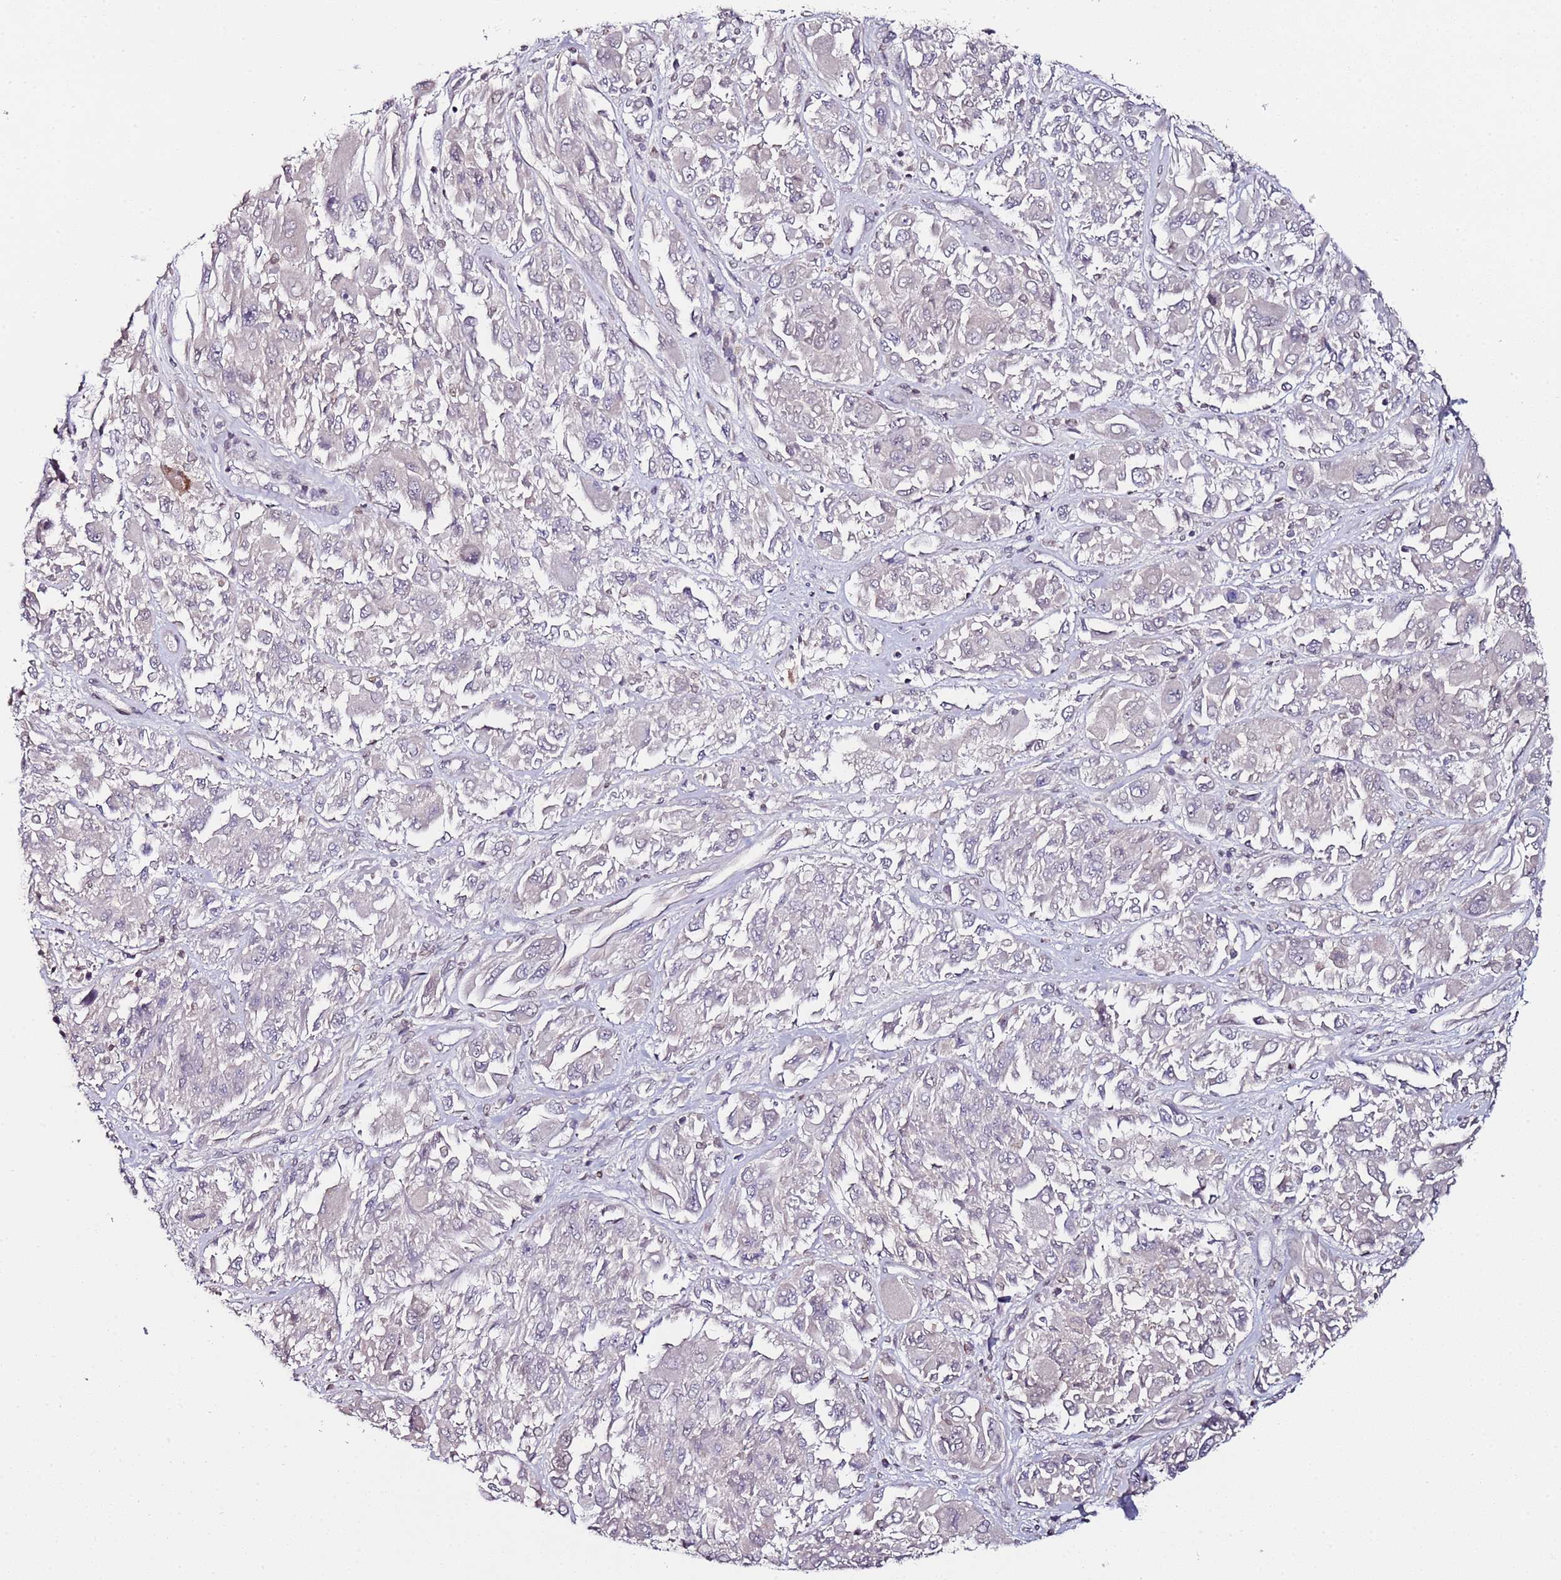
{"staining": {"intensity": "negative", "quantity": "none", "location": "none"}, "tissue": "melanoma", "cell_type": "Tumor cells", "image_type": "cancer", "snomed": [{"axis": "morphology", "description": "Malignant melanoma, NOS"}, {"axis": "topography", "description": "Skin"}], "caption": "Photomicrograph shows no protein staining in tumor cells of melanoma tissue.", "gene": "DUSP28", "patient": {"sex": "female", "age": 91}}